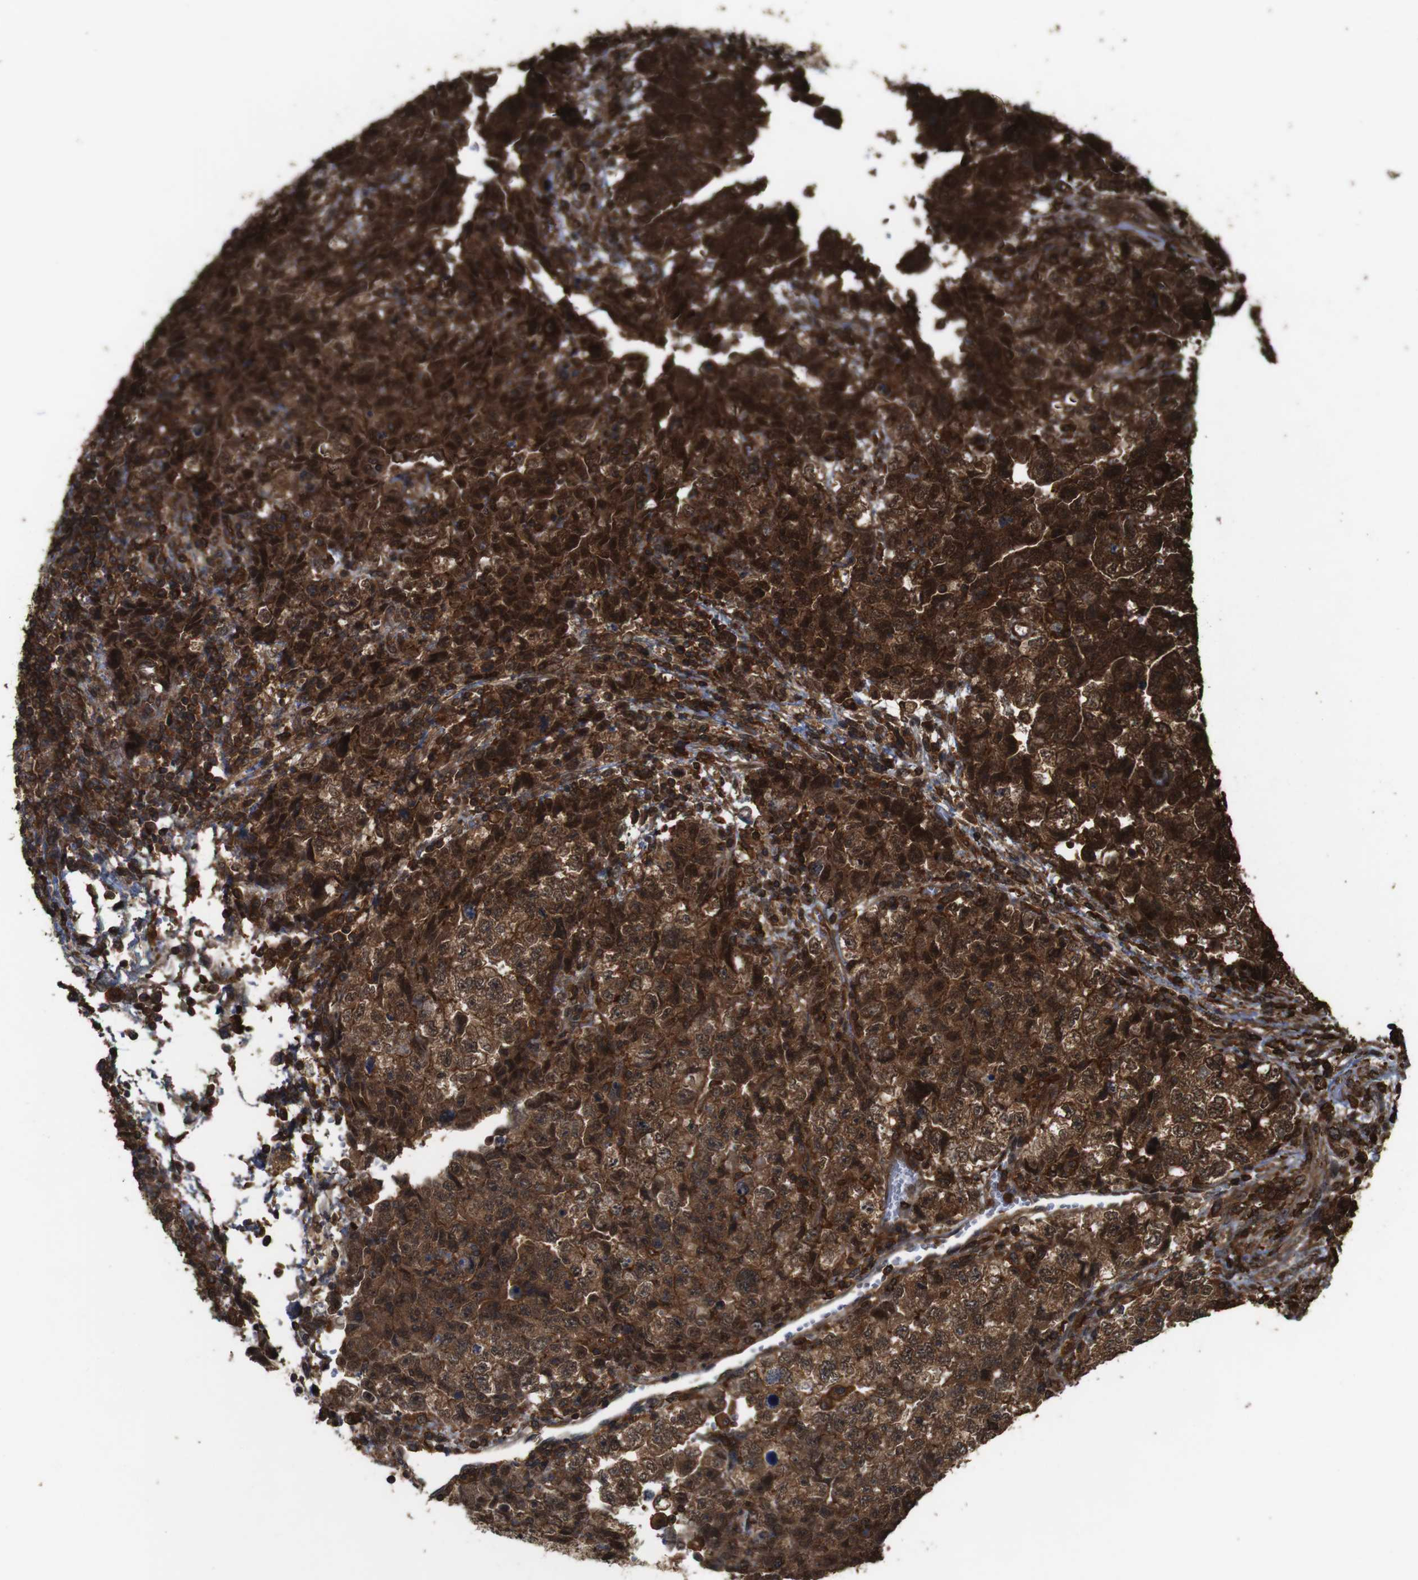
{"staining": {"intensity": "strong", "quantity": ">75%", "location": "cytoplasmic/membranous"}, "tissue": "testis cancer", "cell_type": "Tumor cells", "image_type": "cancer", "snomed": [{"axis": "morphology", "description": "Carcinoma, Embryonal, NOS"}, {"axis": "topography", "description": "Testis"}], "caption": "Protein analysis of embryonal carcinoma (testis) tissue demonstrates strong cytoplasmic/membranous positivity in about >75% of tumor cells. (DAB IHC with brightfield microscopy, high magnification).", "gene": "BAG4", "patient": {"sex": "male", "age": 36}}